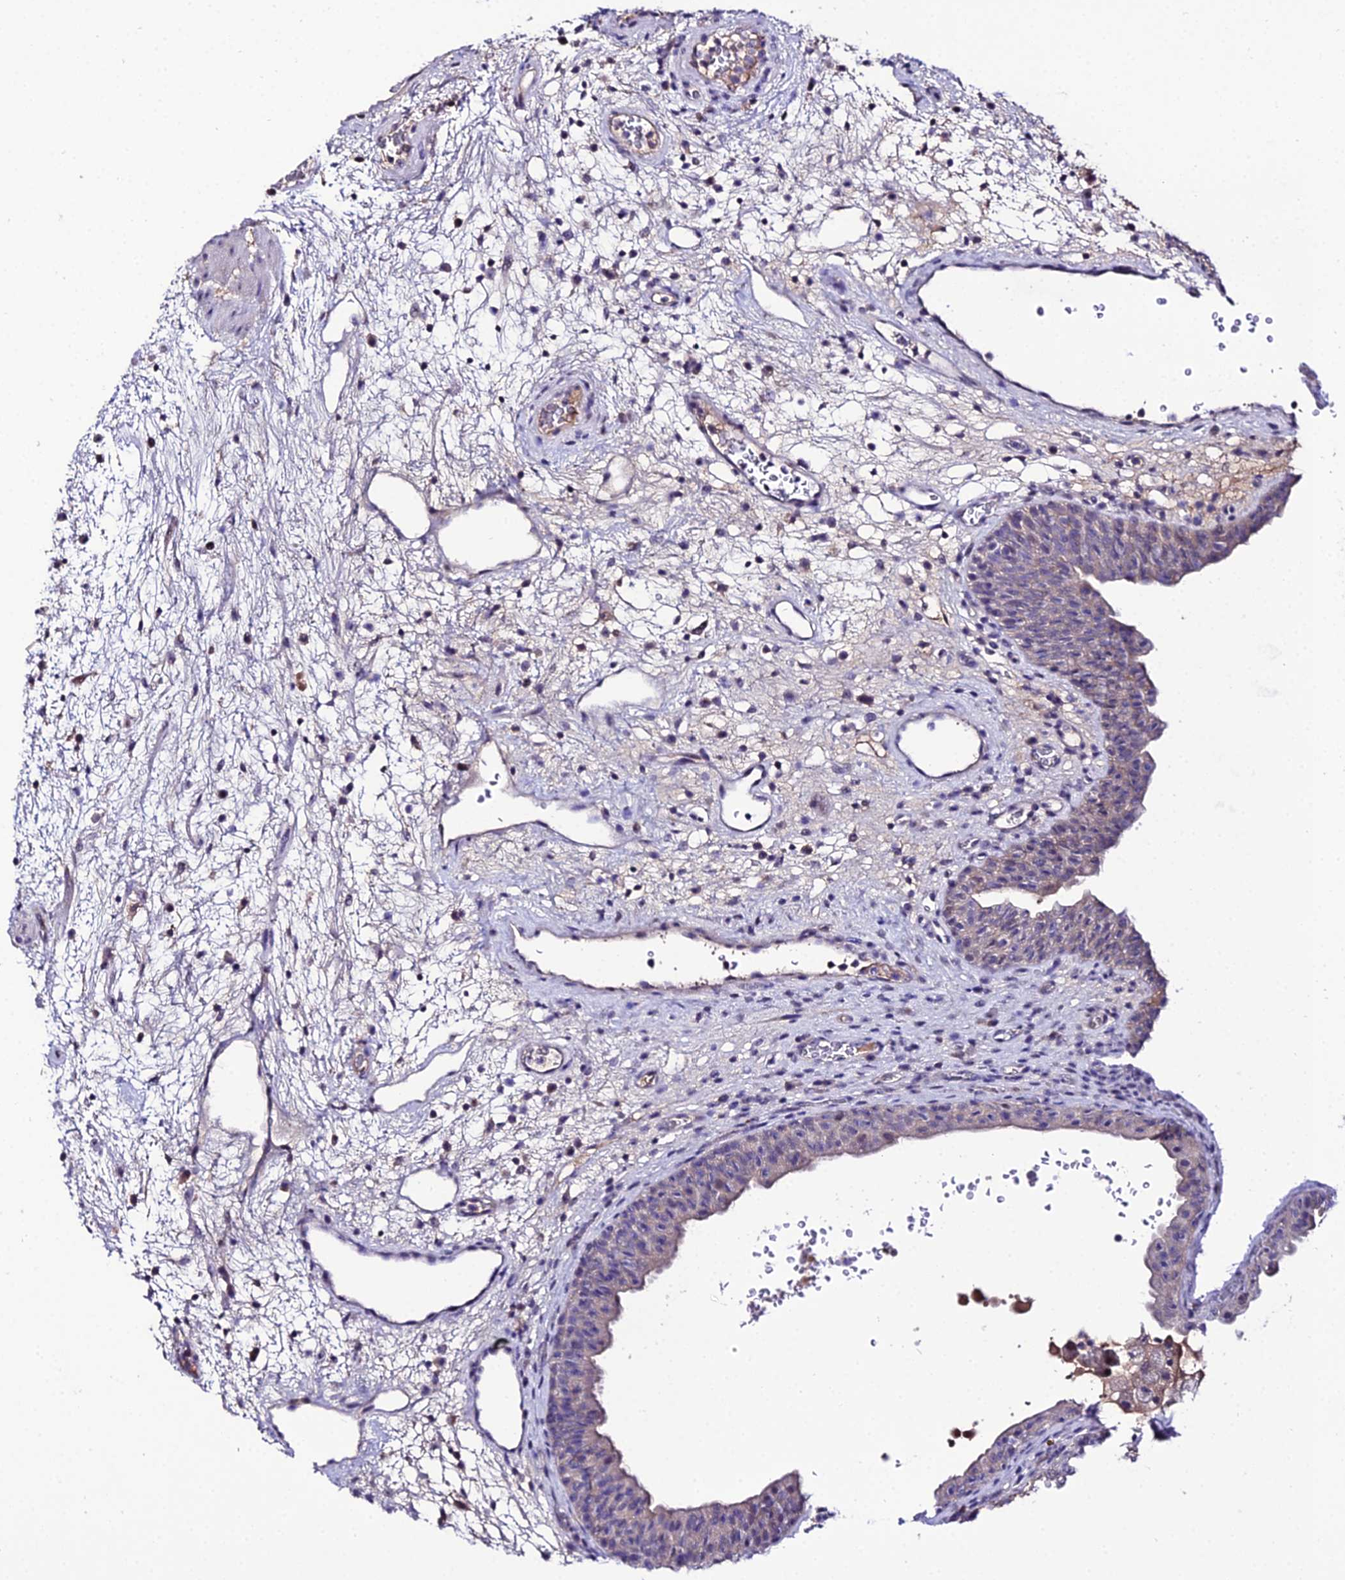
{"staining": {"intensity": "negative", "quantity": "none", "location": "none"}, "tissue": "urinary bladder", "cell_type": "Urothelial cells", "image_type": "normal", "snomed": [{"axis": "morphology", "description": "Normal tissue, NOS"}, {"axis": "topography", "description": "Urinary bladder"}], "caption": "Urothelial cells show no significant expression in unremarkable urinary bladder. (DAB (3,3'-diaminobenzidine) IHC, high magnification).", "gene": "SHQ1", "patient": {"sex": "male", "age": 71}}